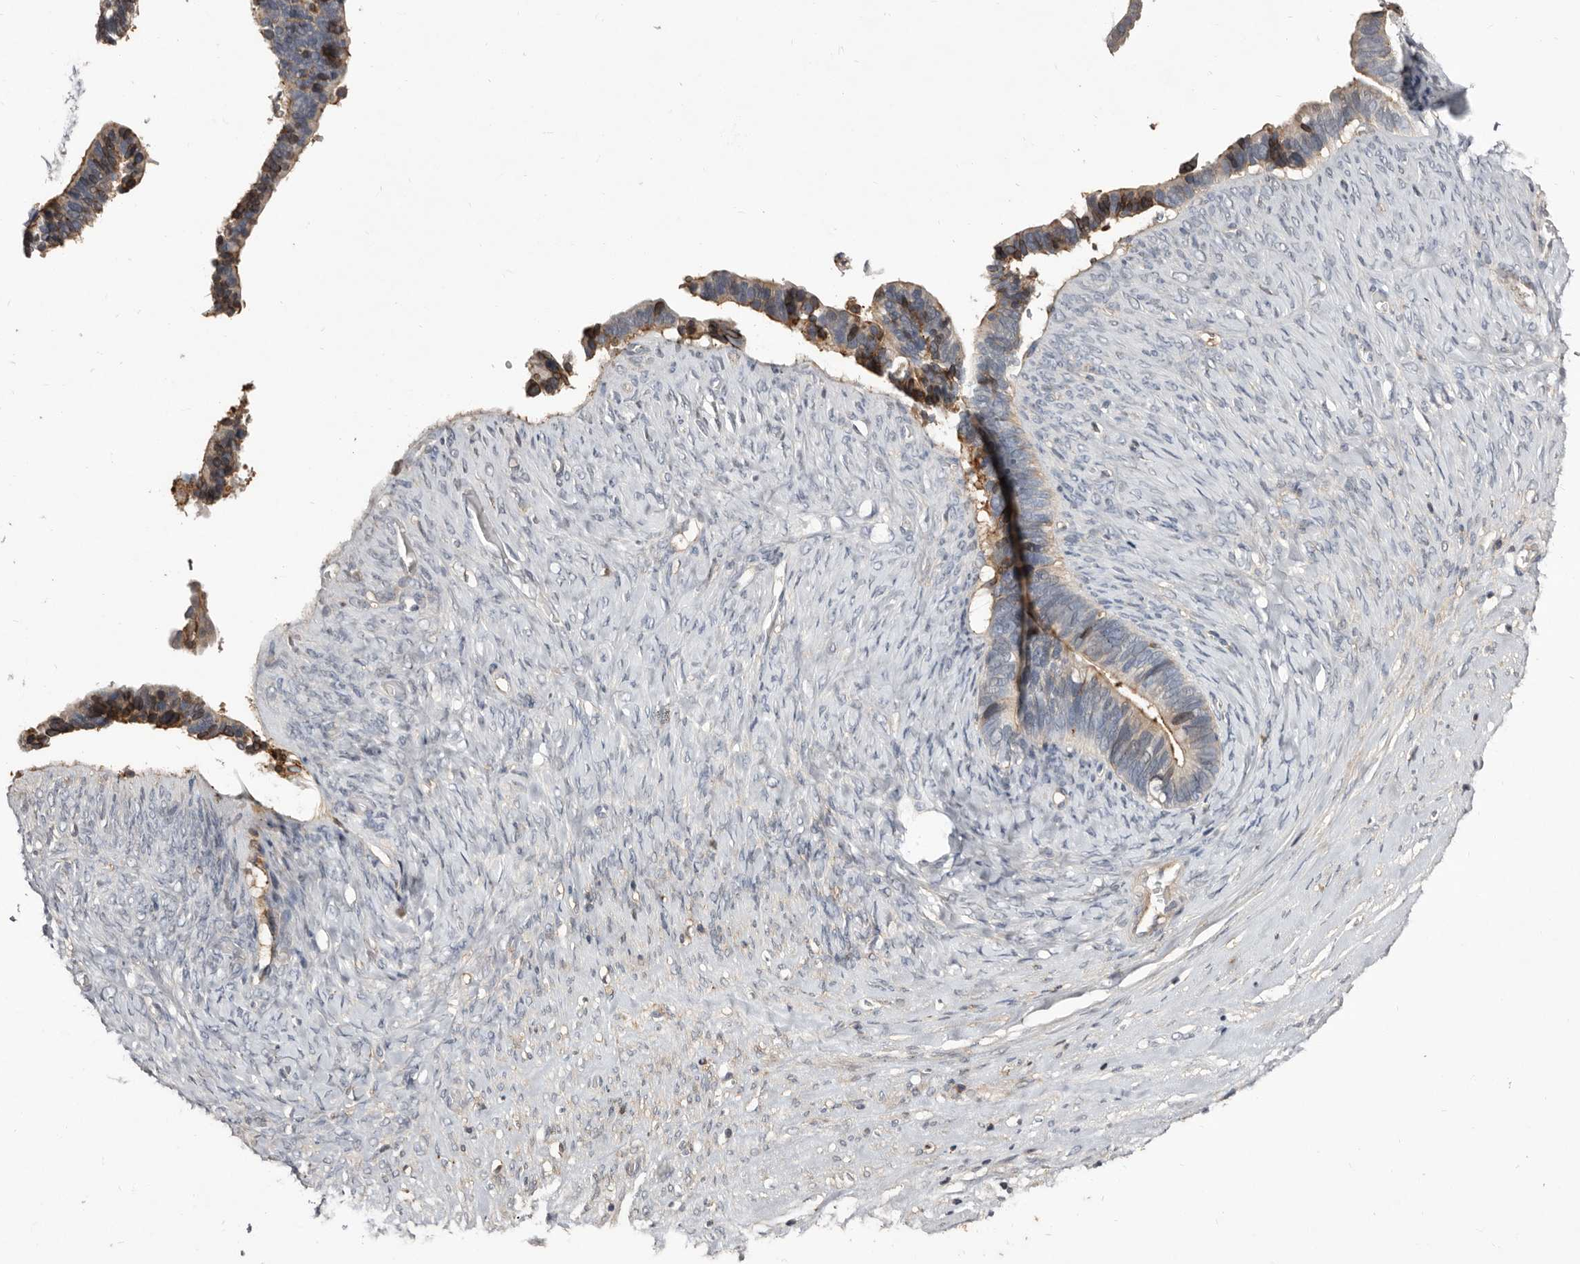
{"staining": {"intensity": "moderate", "quantity": "<25%", "location": "cytoplasmic/membranous"}, "tissue": "ovarian cancer", "cell_type": "Tumor cells", "image_type": "cancer", "snomed": [{"axis": "morphology", "description": "Cystadenocarcinoma, serous, NOS"}, {"axis": "topography", "description": "Ovary"}], "caption": "Brown immunohistochemical staining in ovarian cancer (serous cystadenocarcinoma) reveals moderate cytoplasmic/membranous staining in about <25% of tumor cells.", "gene": "KIF26B", "patient": {"sex": "female", "age": 56}}